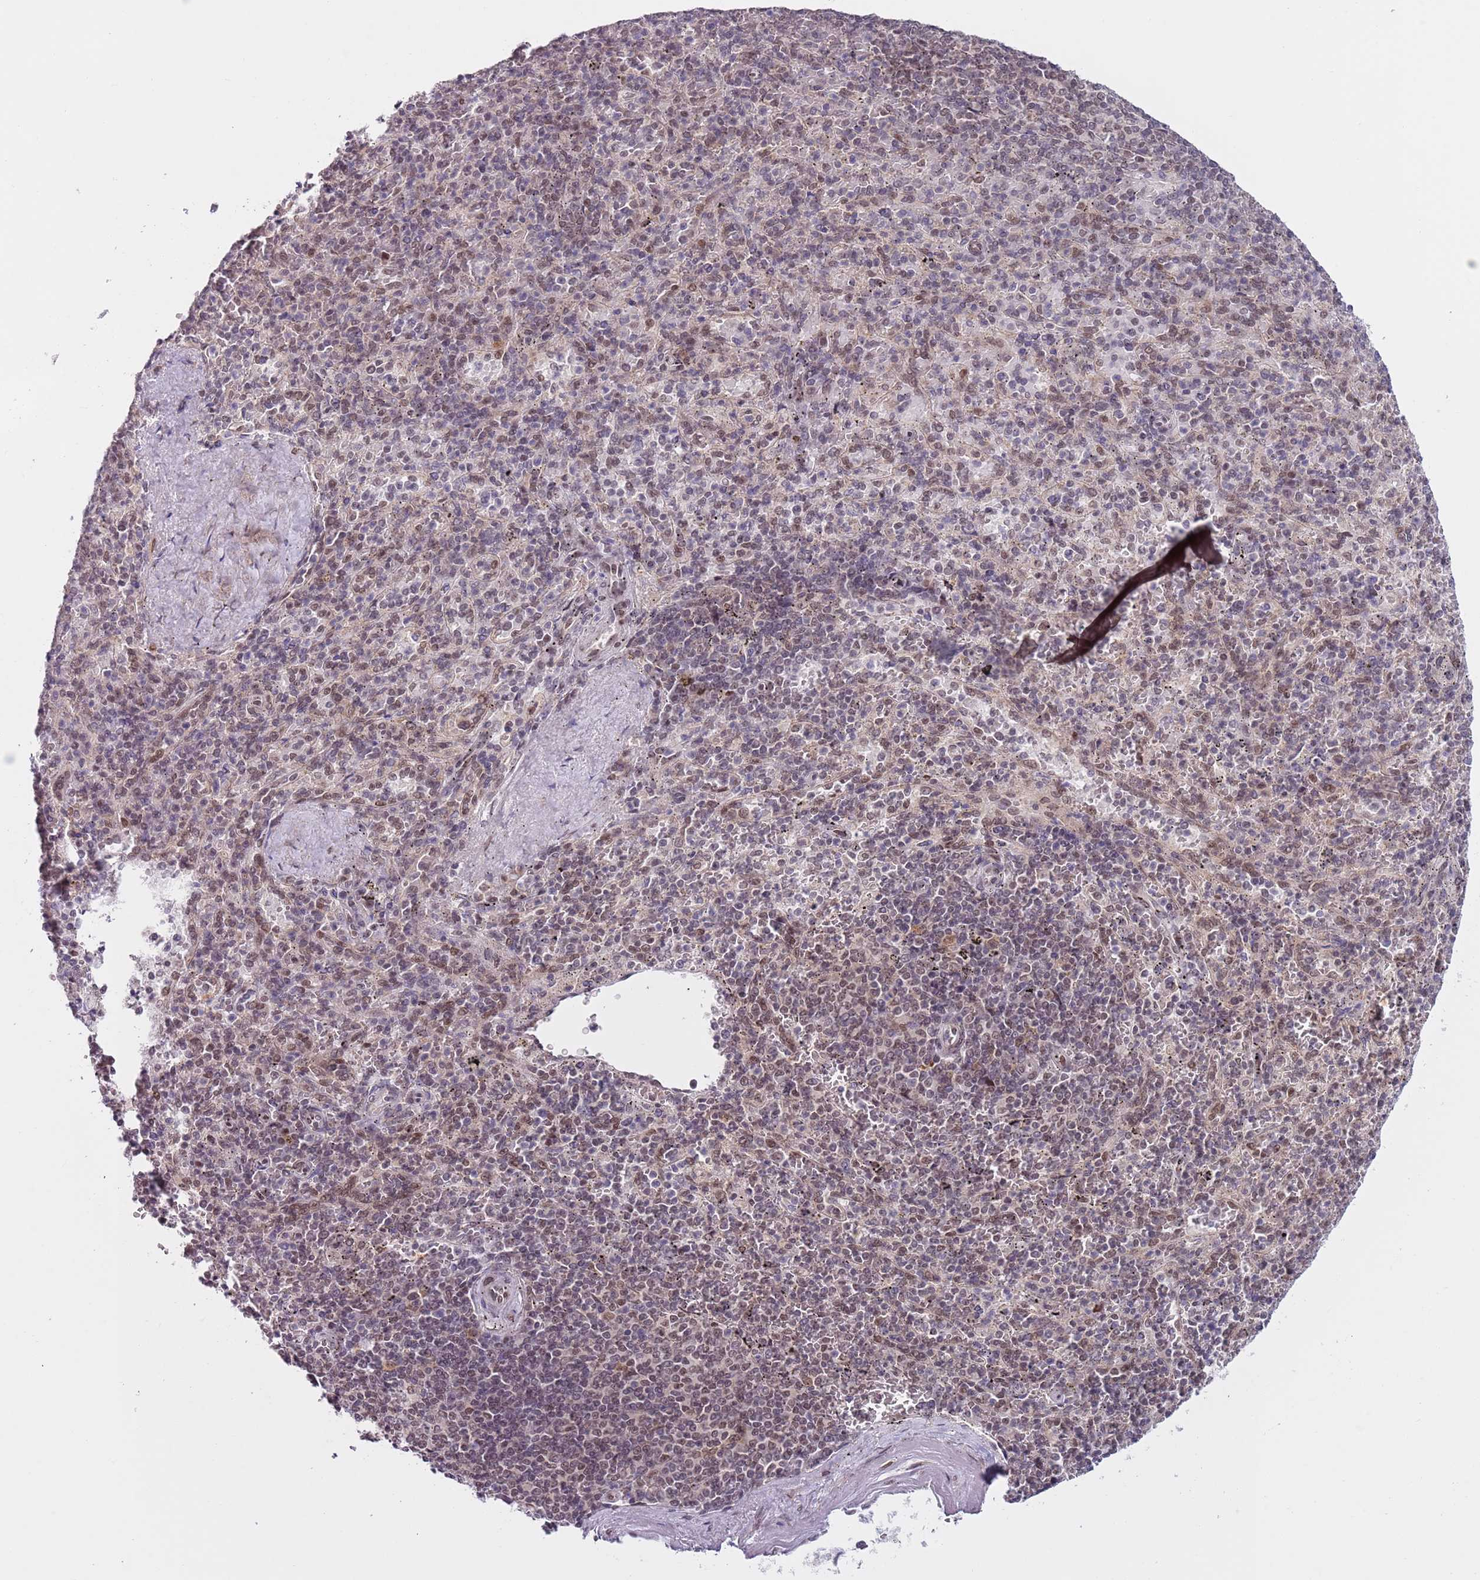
{"staining": {"intensity": "moderate", "quantity": "25%-75%", "location": "nuclear"}, "tissue": "spleen", "cell_type": "Cells in red pulp", "image_type": "normal", "snomed": [{"axis": "morphology", "description": "Normal tissue, NOS"}, {"axis": "topography", "description": "Spleen"}], "caption": "This histopathology image exhibits immunohistochemistry (IHC) staining of benign human spleen, with medium moderate nuclear positivity in approximately 25%-75% of cells in red pulp.", "gene": "SLC25A32", "patient": {"sex": "male", "age": 82}}